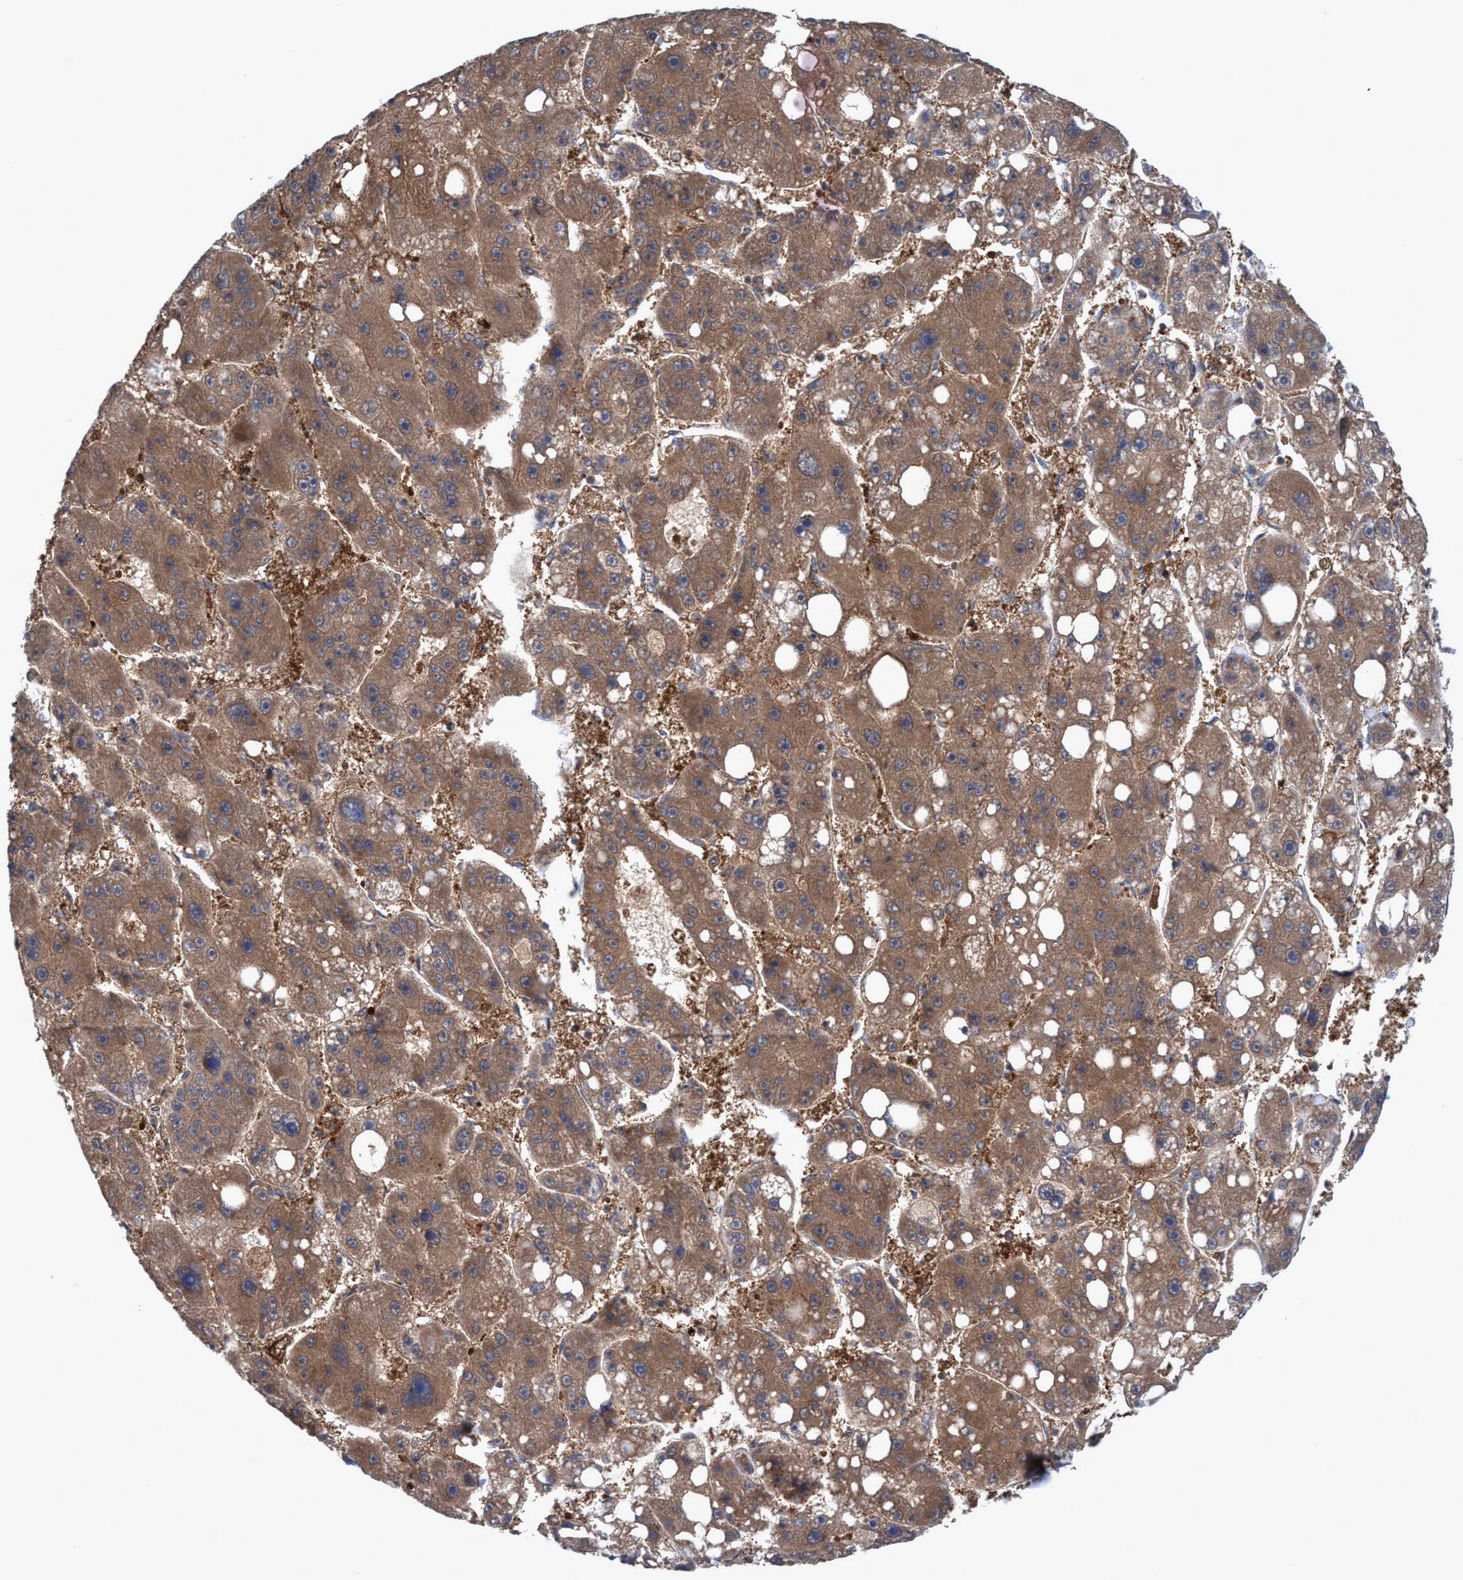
{"staining": {"intensity": "moderate", "quantity": ">75%", "location": "cytoplasmic/membranous"}, "tissue": "liver cancer", "cell_type": "Tumor cells", "image_type": "cancer", "snomed": [{"axis": "morphology", "description": "Carcinoma, Hepatocellular, NOS"}, {"axis": "topography", "description": "Liver"}], "caption": "The micrograph demonstrates staining of liver hepatocellular carcinoma, revealing moderate cytoplasmic/membranous protein expression (brown color) within tumor cells. (DAB (3,3'-diaminobenzidine) IHC with brightfield microscopy, high magnification).", "gene": "GLOD4", "patient": {"sex": "female", "age": 61}}